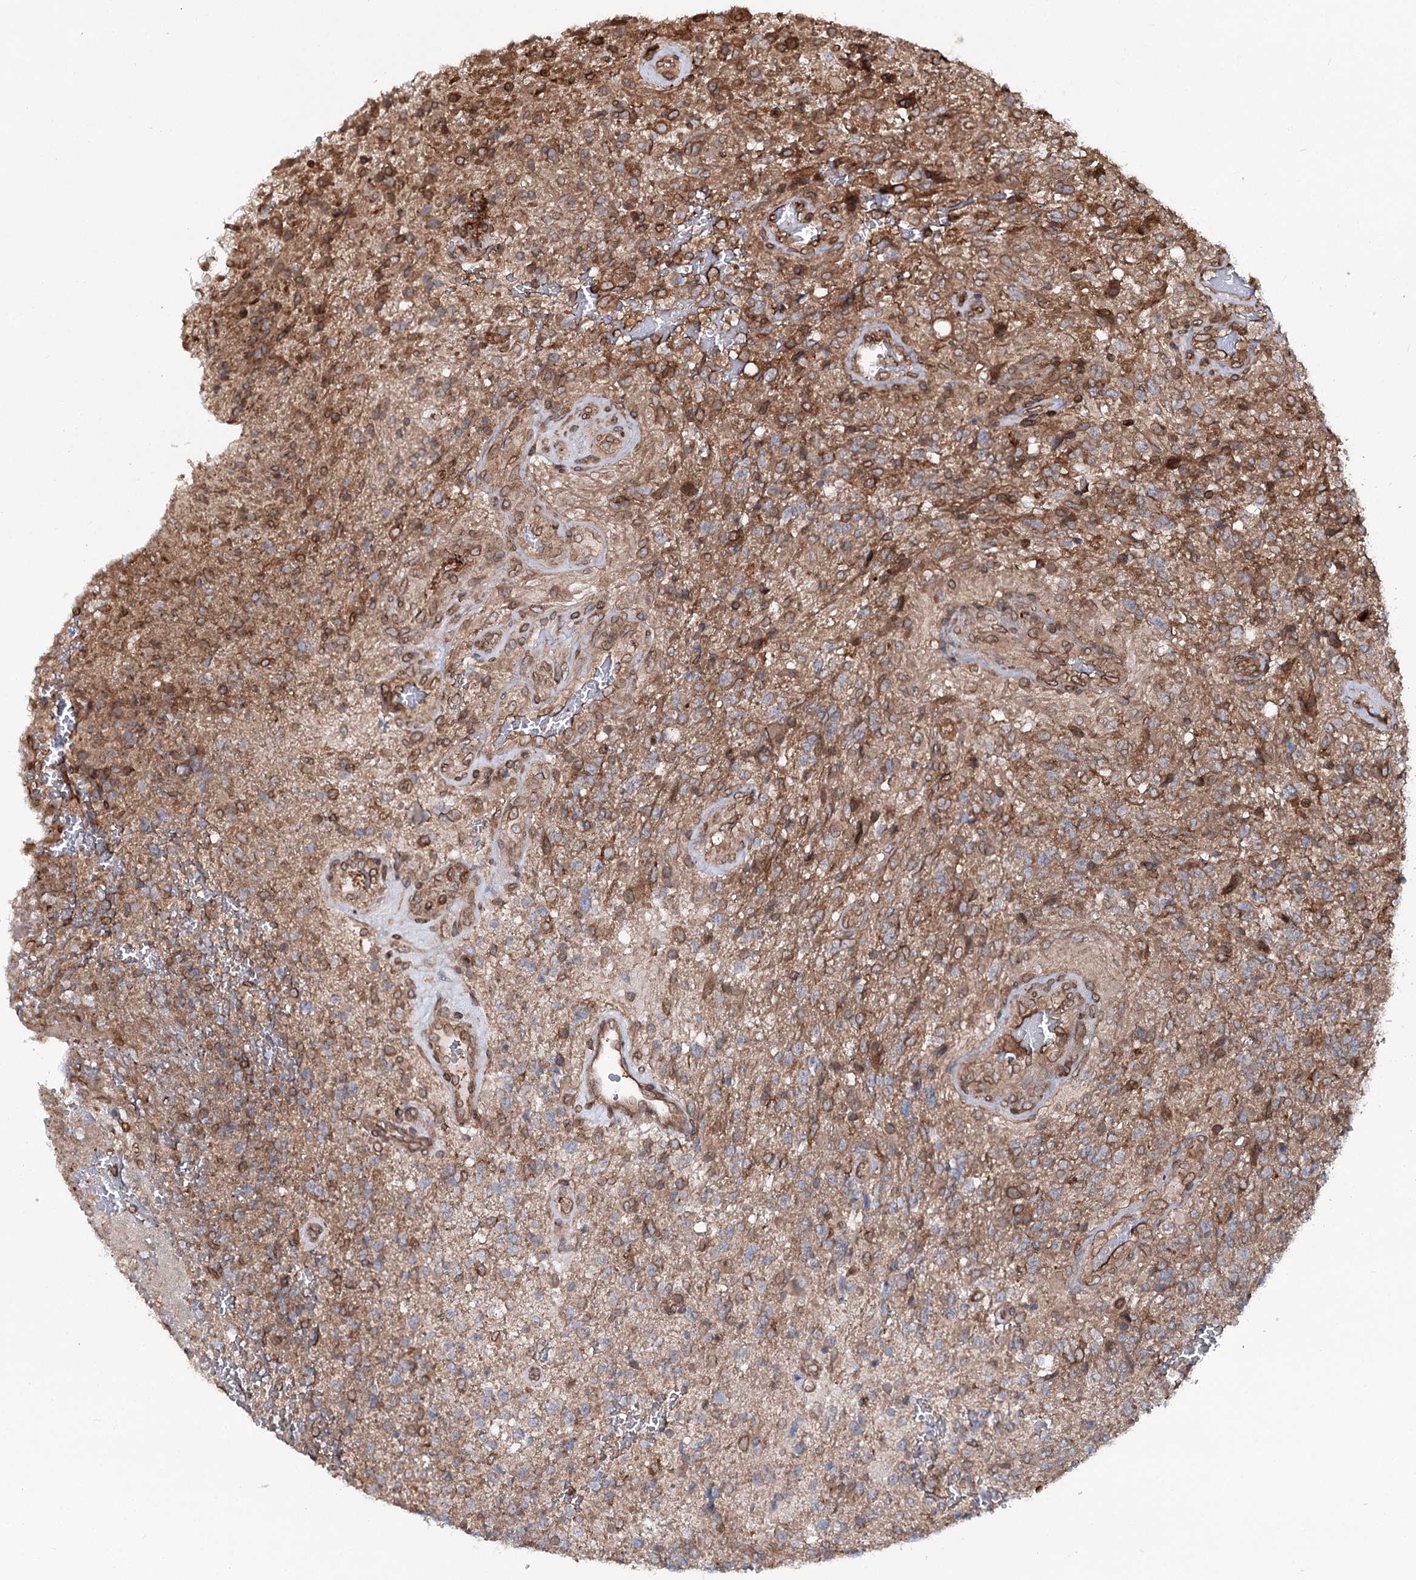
{"staining": {"intensity": "moderate", "quantity": "<25%", "location": "cytoplasmic/membranous"}, "tissue": "glioma", "cell_type": "Tumor cells", "image_type": "cancer", "snomed": [{"axis": "morphology", "description": "Glioma, malignant, High grade"}, {"axis": "topography", "description": "Brain"}], "caption": "Malignant glioma (high-grade) stained for a protein displays moderate cytoplasmic/membranous positivity in tumor cells. The staining was performed using DAB (3,3'-diaminobenzidine), with brown indicating positive protein expression. Nuclei are stained blue with hematoxylin.", "gene": "FGFR1OP2", "patient": {"sex": "male", "age": 56}}